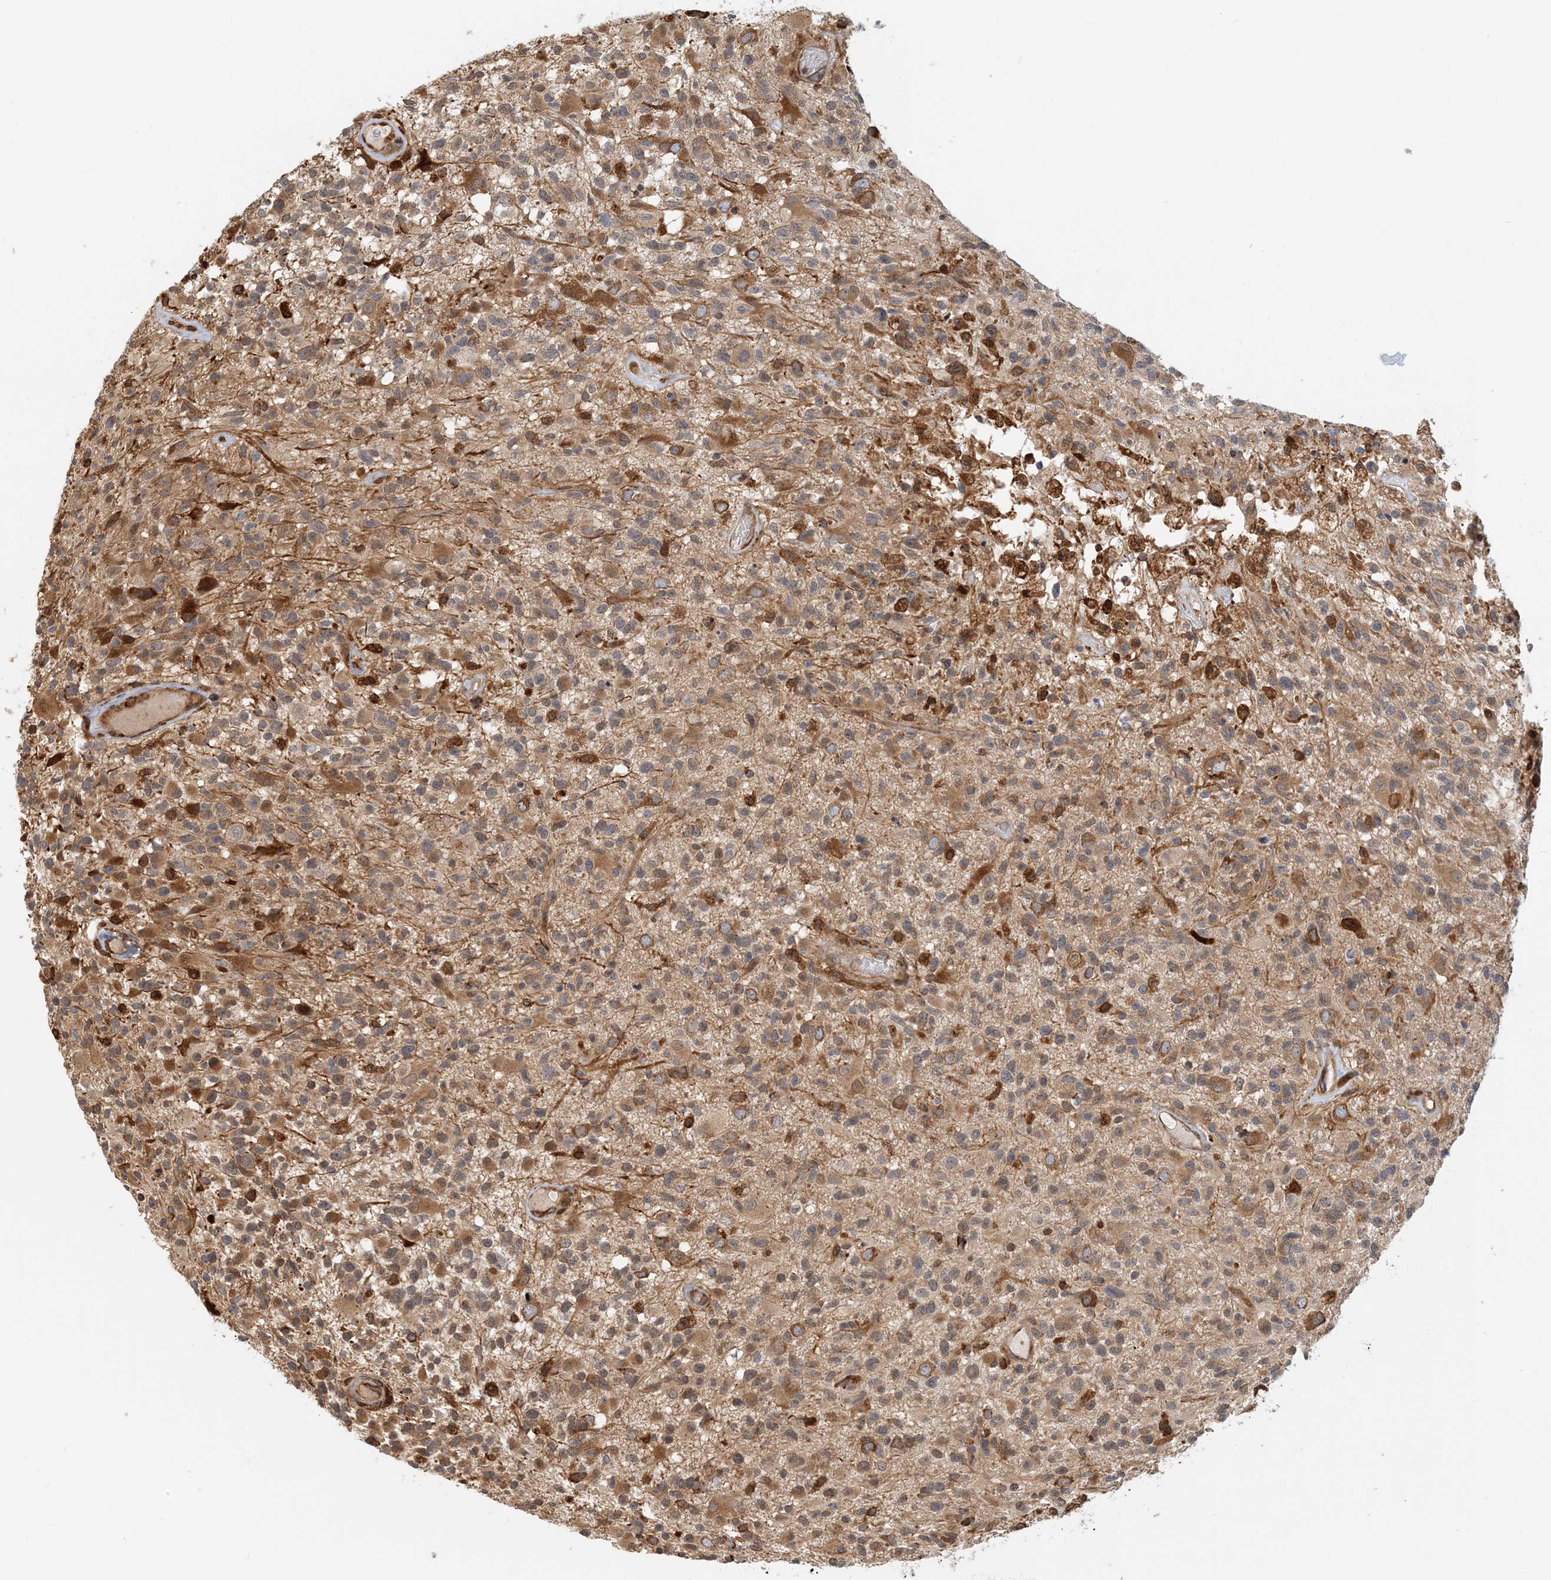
{"staining": {"intensity": "moderate", "quantity": "25%-75%", "location": "cytoplasmic/membranous"}, "tissue": "glioma", "cell_type": "Tumor cells", "image_type": "cancer", "snomed": [{"axis": "morphology", "description": "Glioma, malignant, High grade"}, {"axis": "morphology", "description": "Glioblastoma, NOS"}, {"axis": "topography", "description": "Brain"}], "caption": "There is medium levels of moderate cytoplasmic/membranous staining in tumor cells of glioma, as demonstrated by immunohistochemical staining (brown color).", "gene": "HNMT", "patient": {"sex": "male", "age": 60}}